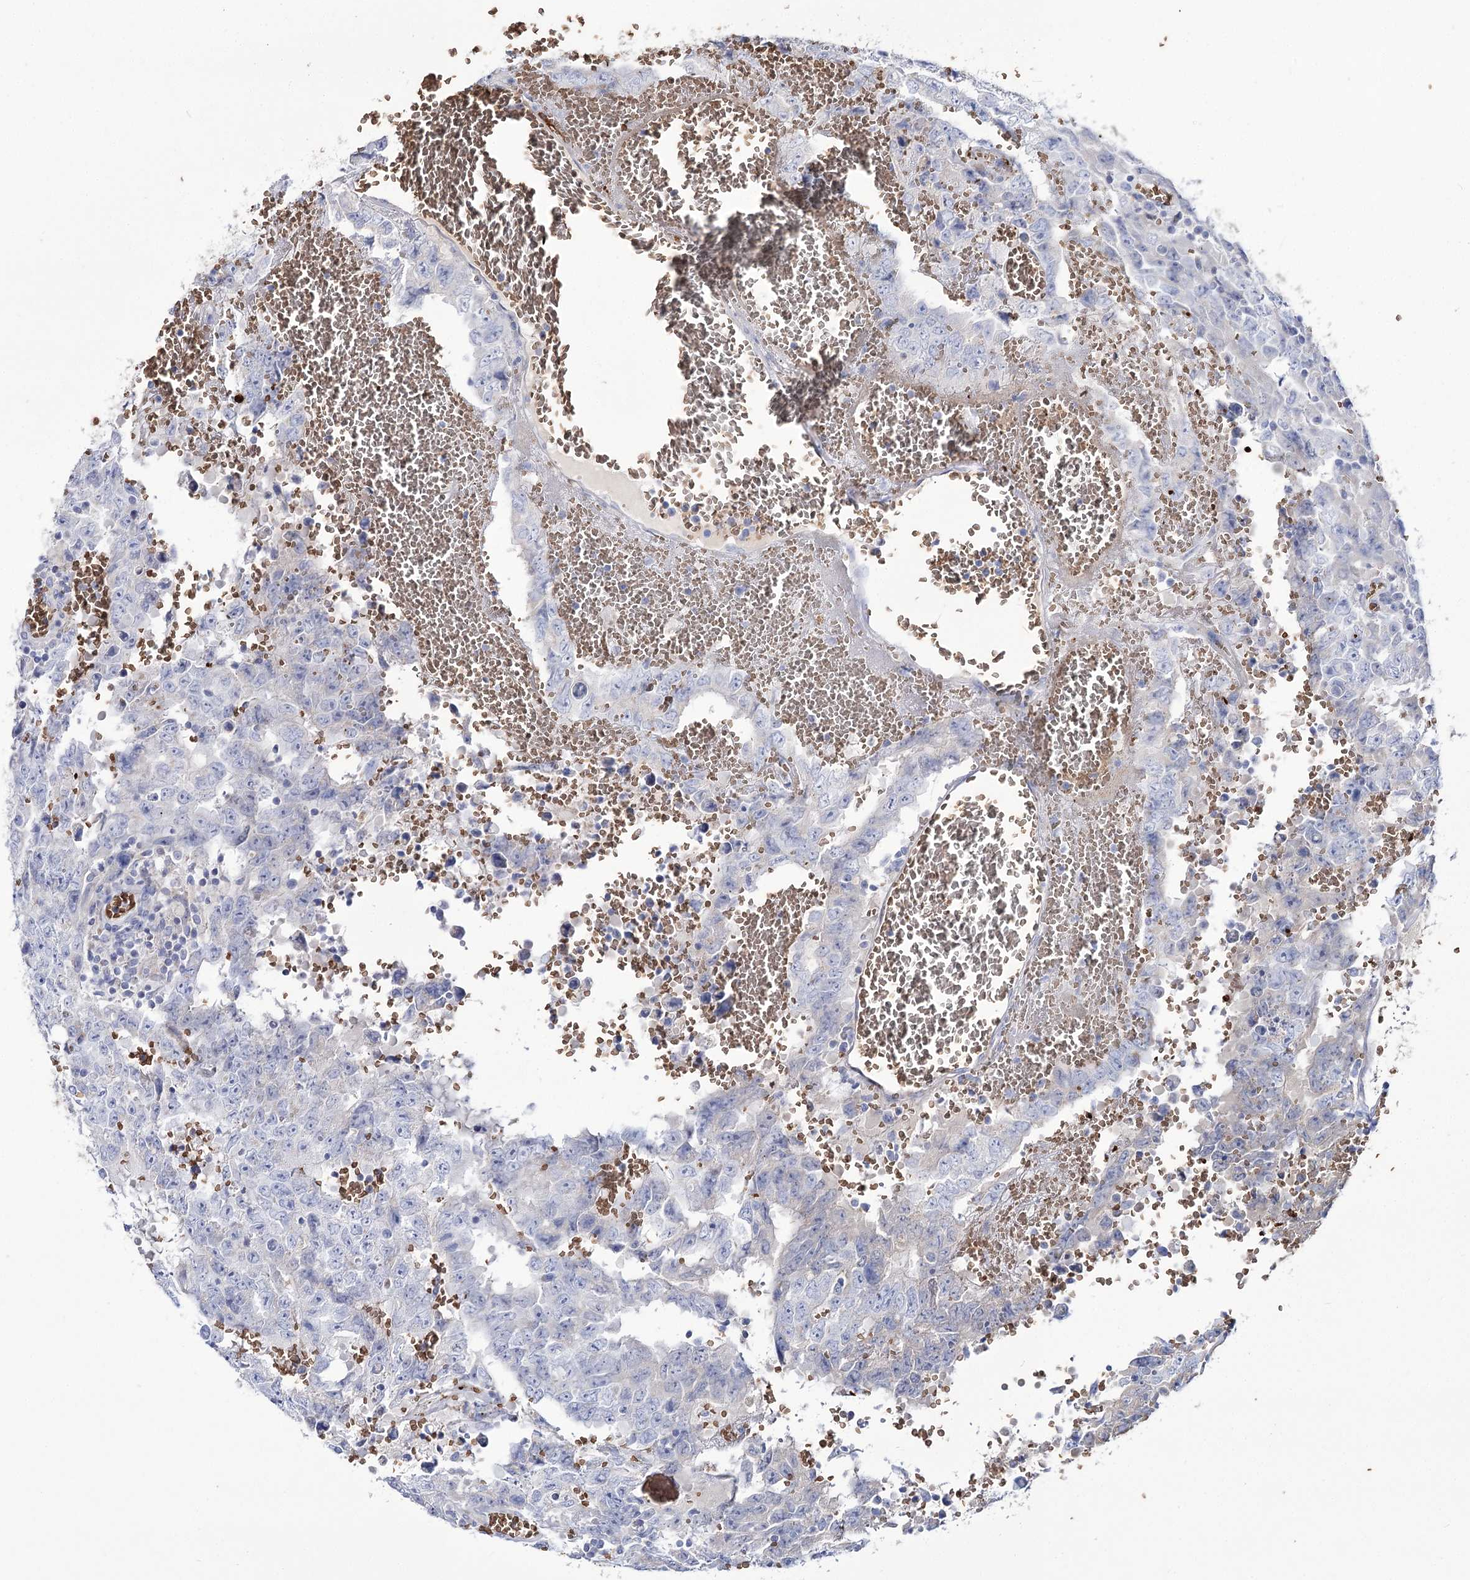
{"staining": {"intensity": "negative", "quantity": "none", "location": "none"}, "tissue": "testis cancer", "cell_type": "Tumor cells", "image_type": "cancer", "snomed": [{"axis": "morphology", "description": "Carcinoma, Embryonal, NOS"}, {"axis": "topography", "description": "Testis"}], "caption": "A micrograph of human testis cancer (embryonal carcinoma) is negative for staining in tumor cells. (Brightfield microscopy of DAB immunohistochemistry (IHC) at high magnification).", "gene": "GBF1", "patient": {"sex": "male", "age": 26}}